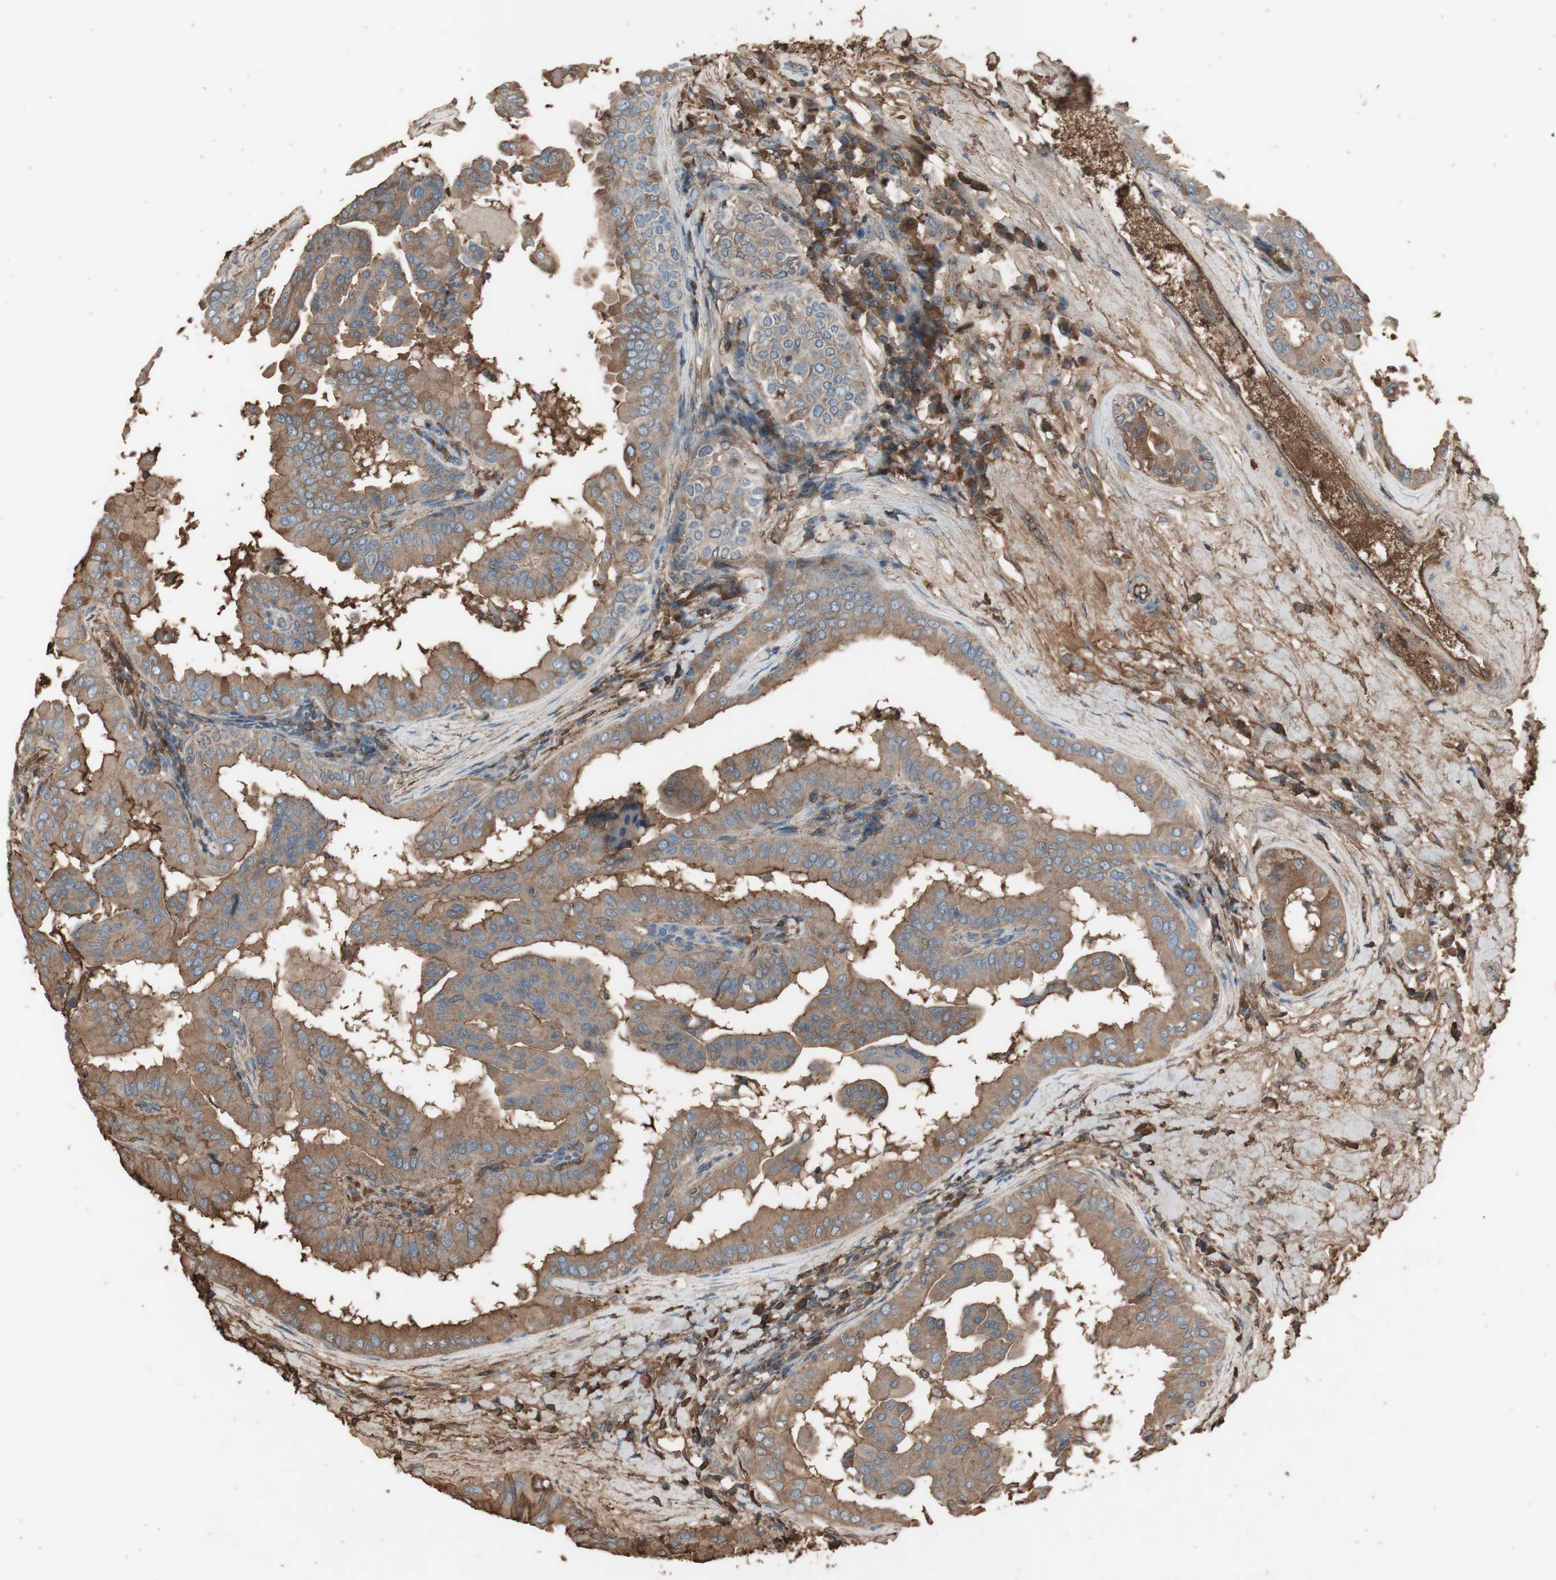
{"staining": {"intensity": "moderate", "quantity": ">75%", "location": "cytoplasmic/membranous"}, "tissue": "thyroid cancer", "cell_type": "Tumor cells", "image_type": "cancer", "snomed": [{"axis": "morphology", "description": "Papillary adenocarcinoma, NOS"}, {"axis": "topography", "description": "Thyroid gland"}], "caption": "IHC (DAB (3,3'-diaminobenzidine)) staining of human papillary adenocarcinoma (thyroid) displays moderate cytoplasmic/membranous protein positivity in about >75% of tumor cells.", "gene": "MMP14", "patient": {"sex": "male", "age": 33}}